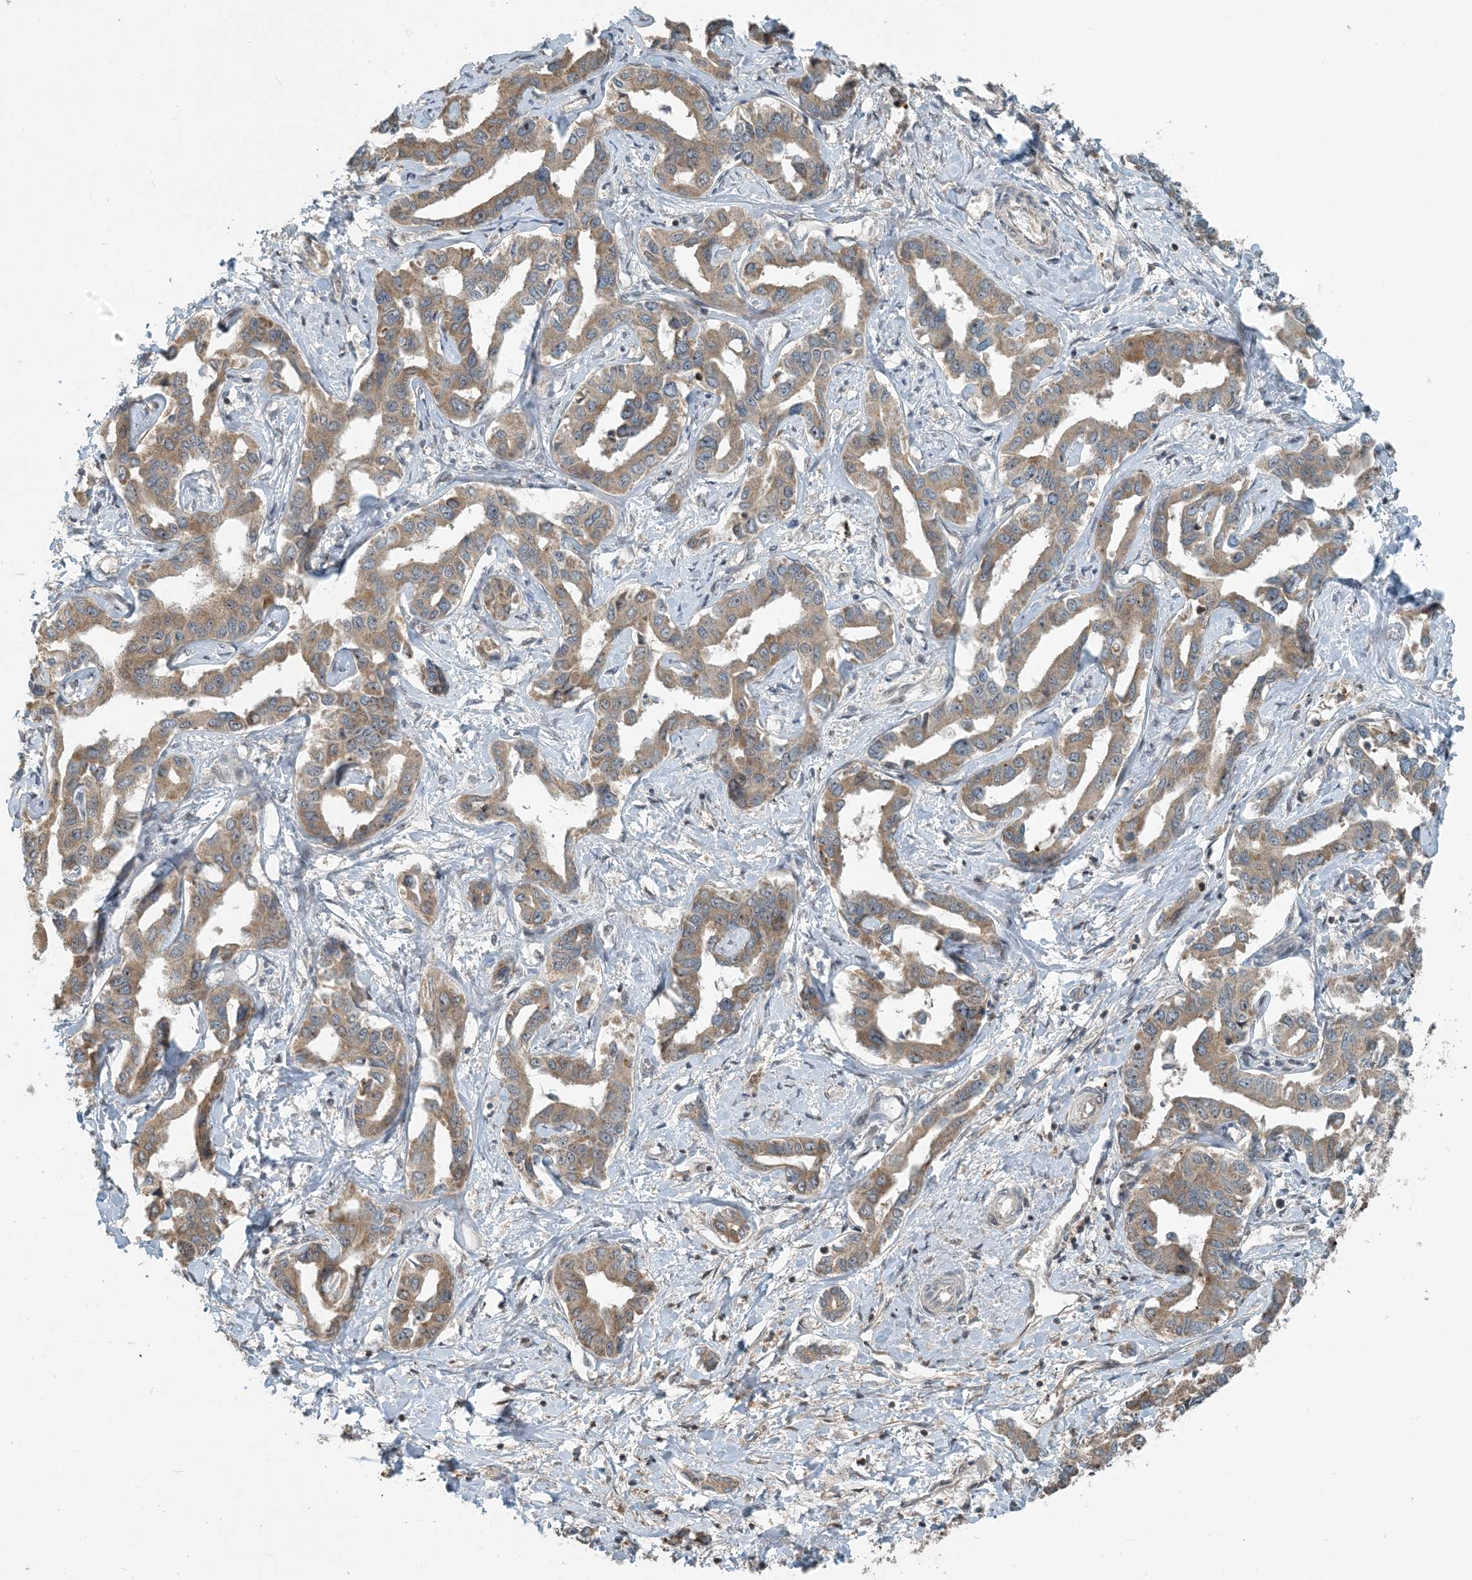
{"staining": {"intensity": "moderate", "quantity": ">75%", "location": "cytoplasmic/membranous"}, "tissue": "liver cancer", "cell_type": "Tumor cells", "image_type": "cancer", "snomed": [{"axis": "morphology", "description": "Cholangiocarcinoma"}, {"axis": "topography", "description": "Liver"}], "caption": "Human cholangiocarcinoma (liver) stained with a protein marker demonstrates moderate staining in tumor cells.", "gene": "ZBTB3", "patient": {"sex": "male", "age": 59}}